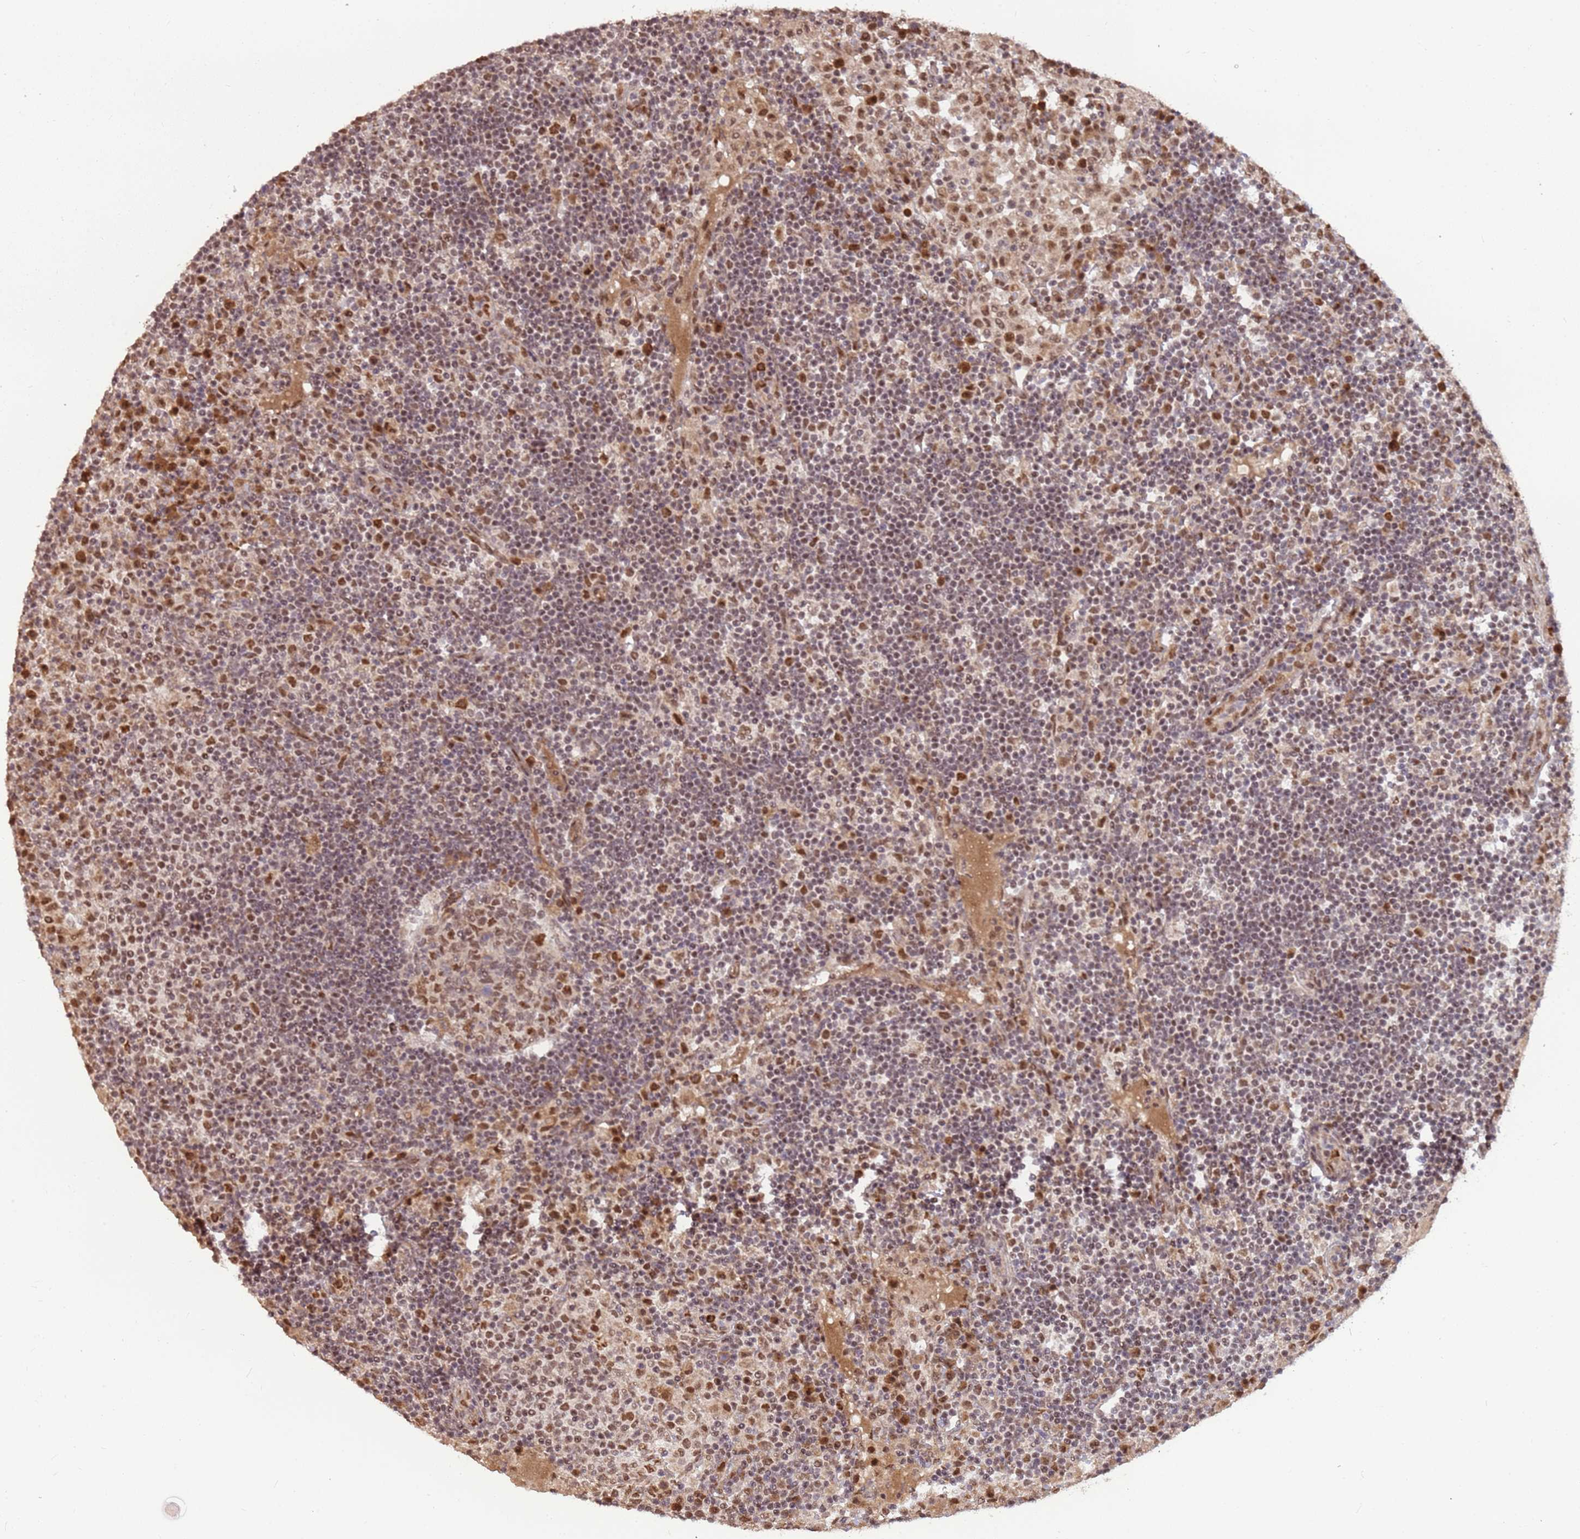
{"staining": {"intensity": "moderate", "quantity": ">75%", "location": "nuclear"}, "tissue": "lymph node", "cell_type": "Germinal center cells", "image_type": "normal", "snomed": [{"axis": "morphology", "description": "Normal tissue, NOS"}, {"axis": "topography", "description": "Lymph node"}], "caption": "Immunohistochemical staining of unremarkable human lymph node displays medium levels of moderate nuclear staining in approximately >75% of germinal center cells. (brown staining indicates protein expression, while blue staining denotes nuclei).", "gene": "POLR3H", "patient": {"sex": "female", "age": 53}}